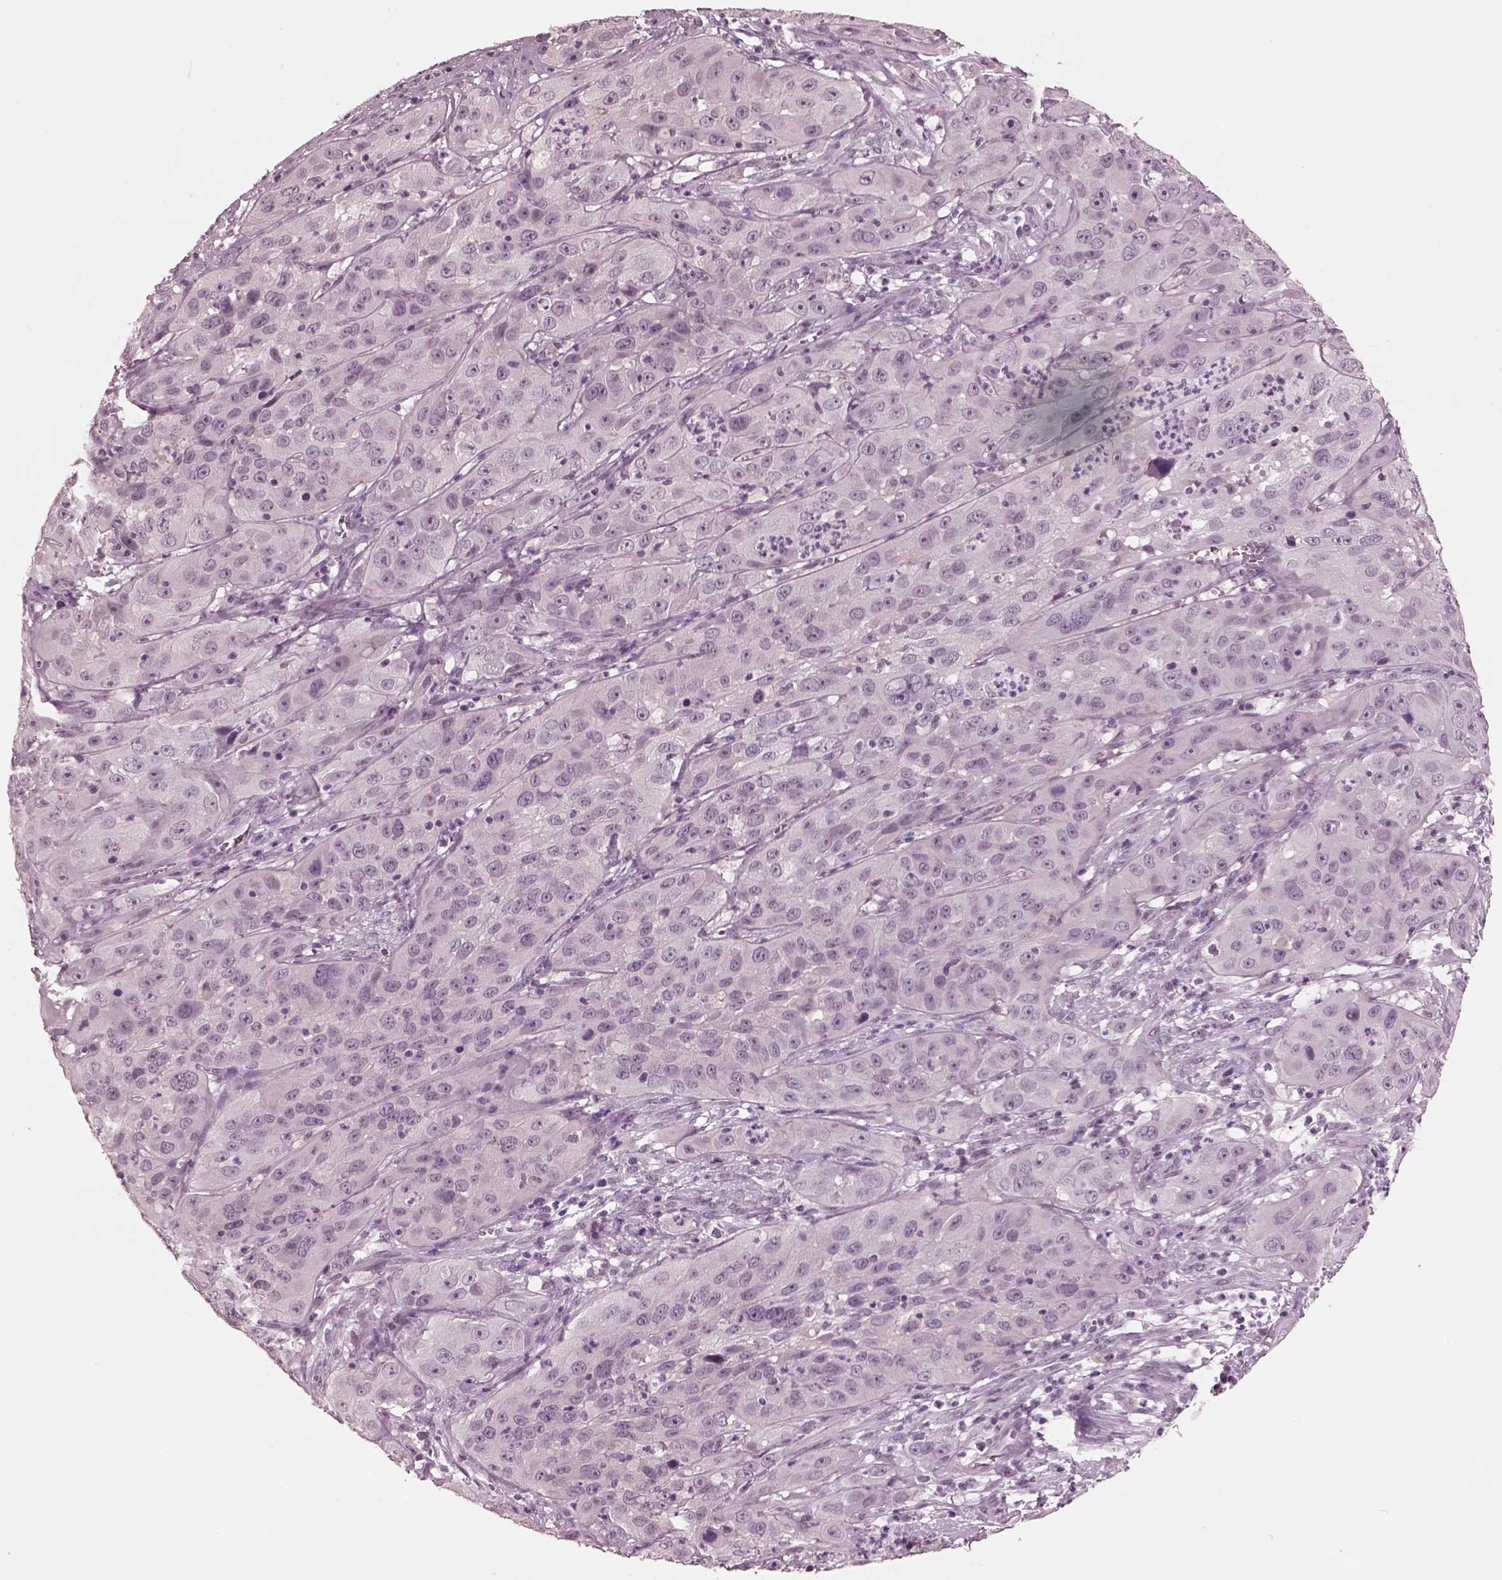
{"staining": {"intensity": "negative", "quantity": "none", "location": "none"}, "tissue": "cervical cancer", "cell_type": "Tumor cells", "image_type": "cancer", "snomed": [{"axis": "morphology", "description": "Squamous cell carcinoma, NOS"}, {"axis": "topography", "description": "Cervix"}], "caption": "The image demonstrates no staining of tumor cells in cervical squamous cell carcinoma.", "gene": "GARIN4", "patient": {"sex": "female", "age": 32}}